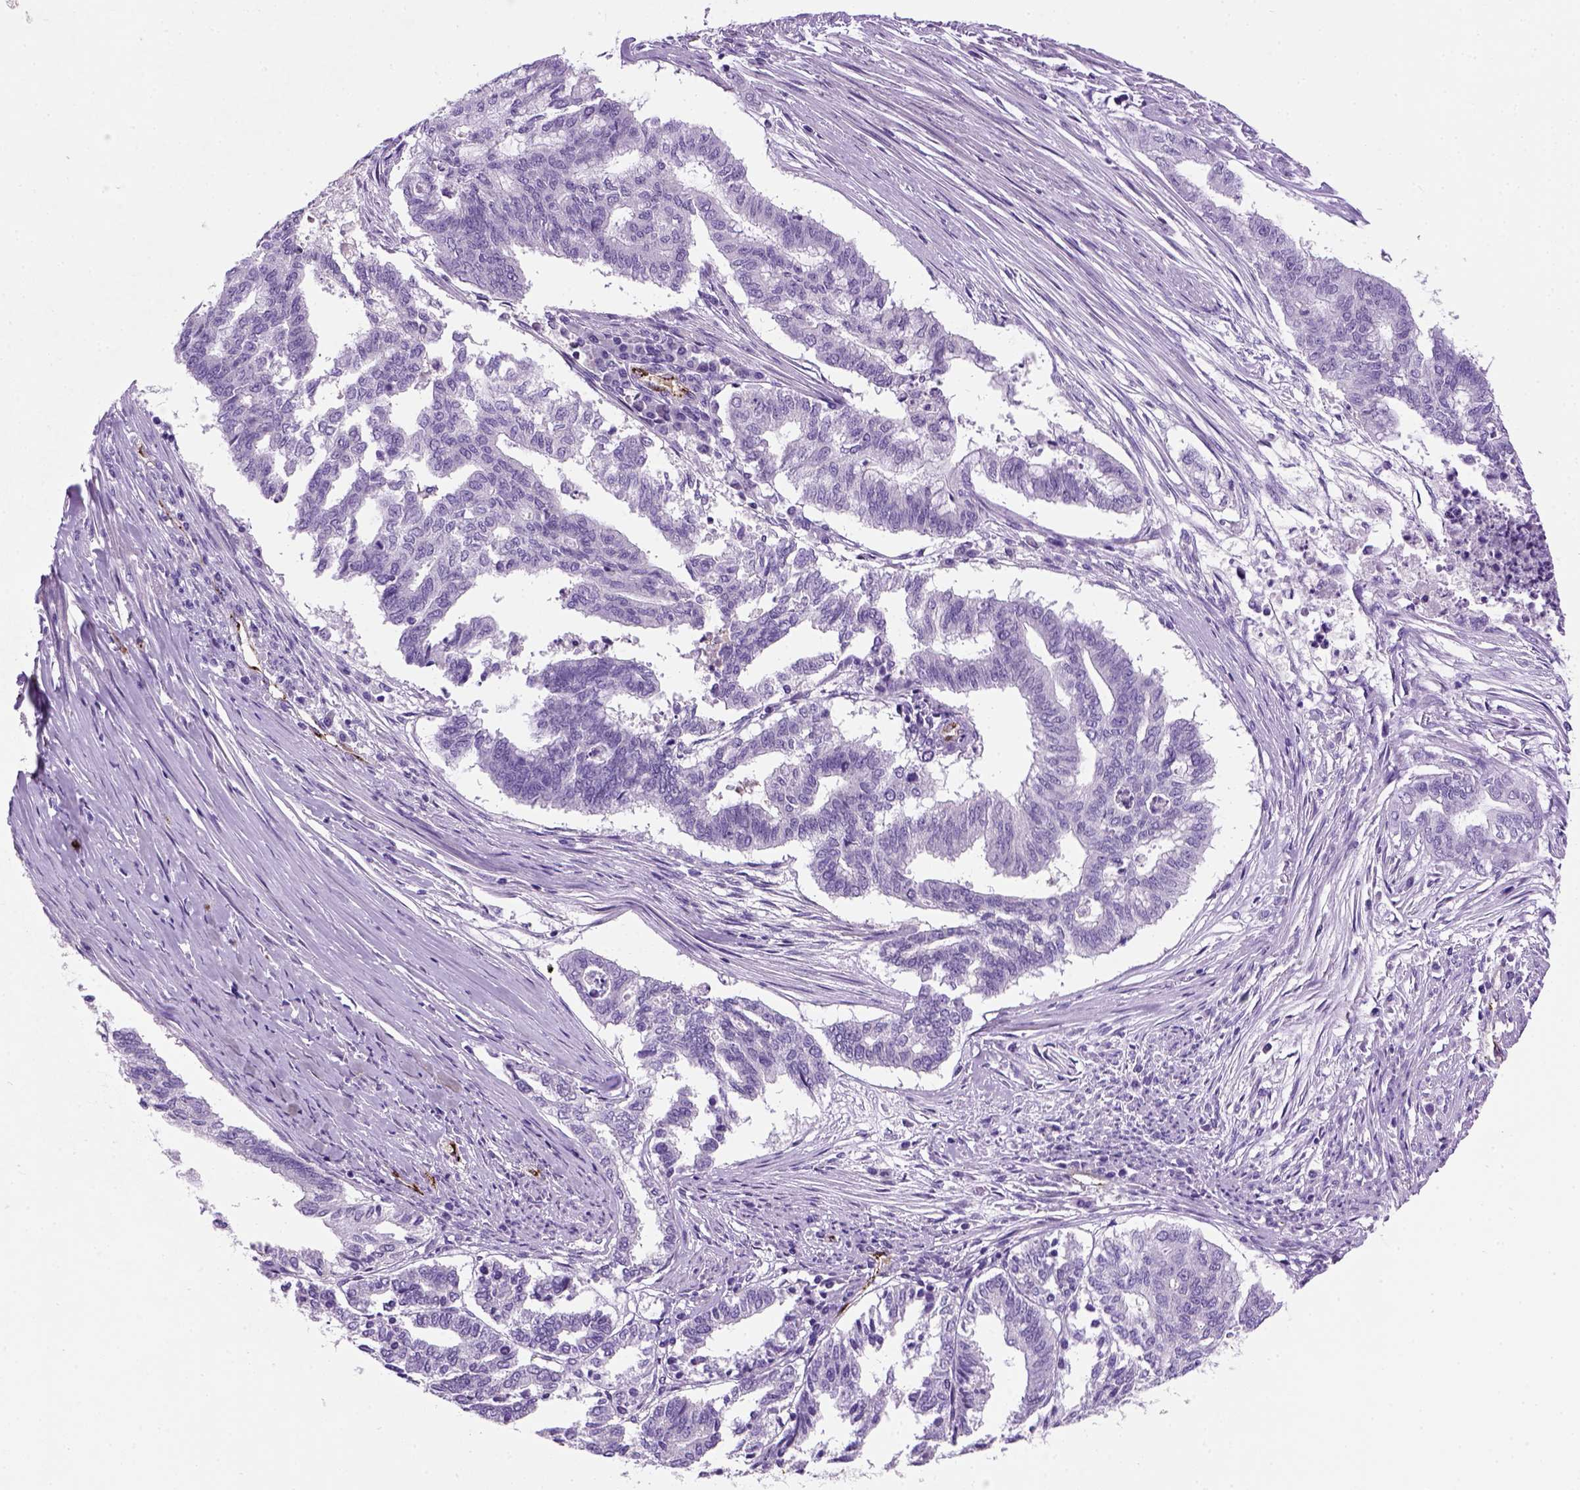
{"staining": {"intensity": "negative", "quantity": "none", "location": "none"}, "tissue": "endometrial cancer", "cell_type": "Tumor cells", "image_type": "cancer", "snomed": [{"axis": "morphology", "description": "Adenocarcinoma, NOS"}, {"axis": "topography", "description": "Endometrium"}], "caption": "Immunohistochemistry photomicrograph of human endometrial cancer (adenocarcinoma) stained for a protein (brown), which demonstrates no positivity in tumor cells.", "gene": "VWF", "patient": {"sex": "female", "age": 79}}